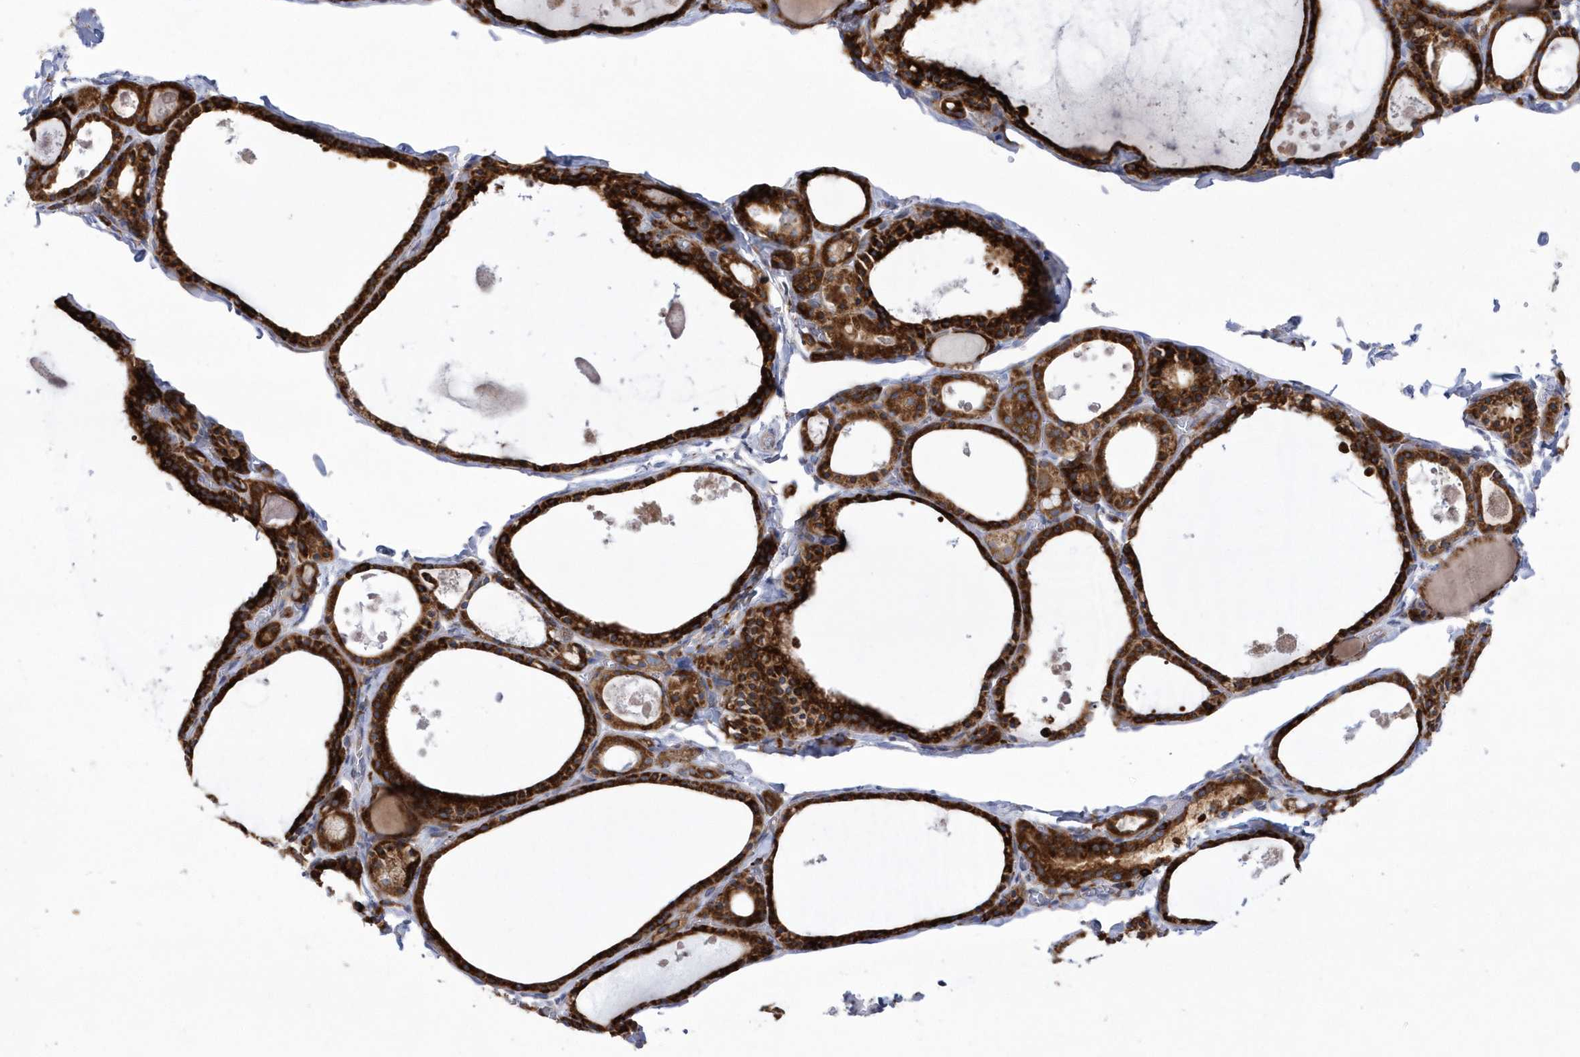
{"staining": {"intensity": "strong", "quantity": ">75%", "location": "cytoplasmic/membranous"}, "tissue": "thyroid gland", "cell_type": "Glandular cells", "image_type": "normal", "snomed": [{"axis": "morphology", "description": "Normal tissue, NOS"}, {"axis": "topography", "description": "Thyroid gland"}], "caption": "Immunohistochemical staining of unremarkable thyroid gland demonstrates strong cytoplasmic/membranous protein staining in about >75% of glandular cells. The protein of interest is shown in brown color, while the nuclei are stained blue.", "gene": "MED31", "patient": {"sex": "male", "age": 56}}